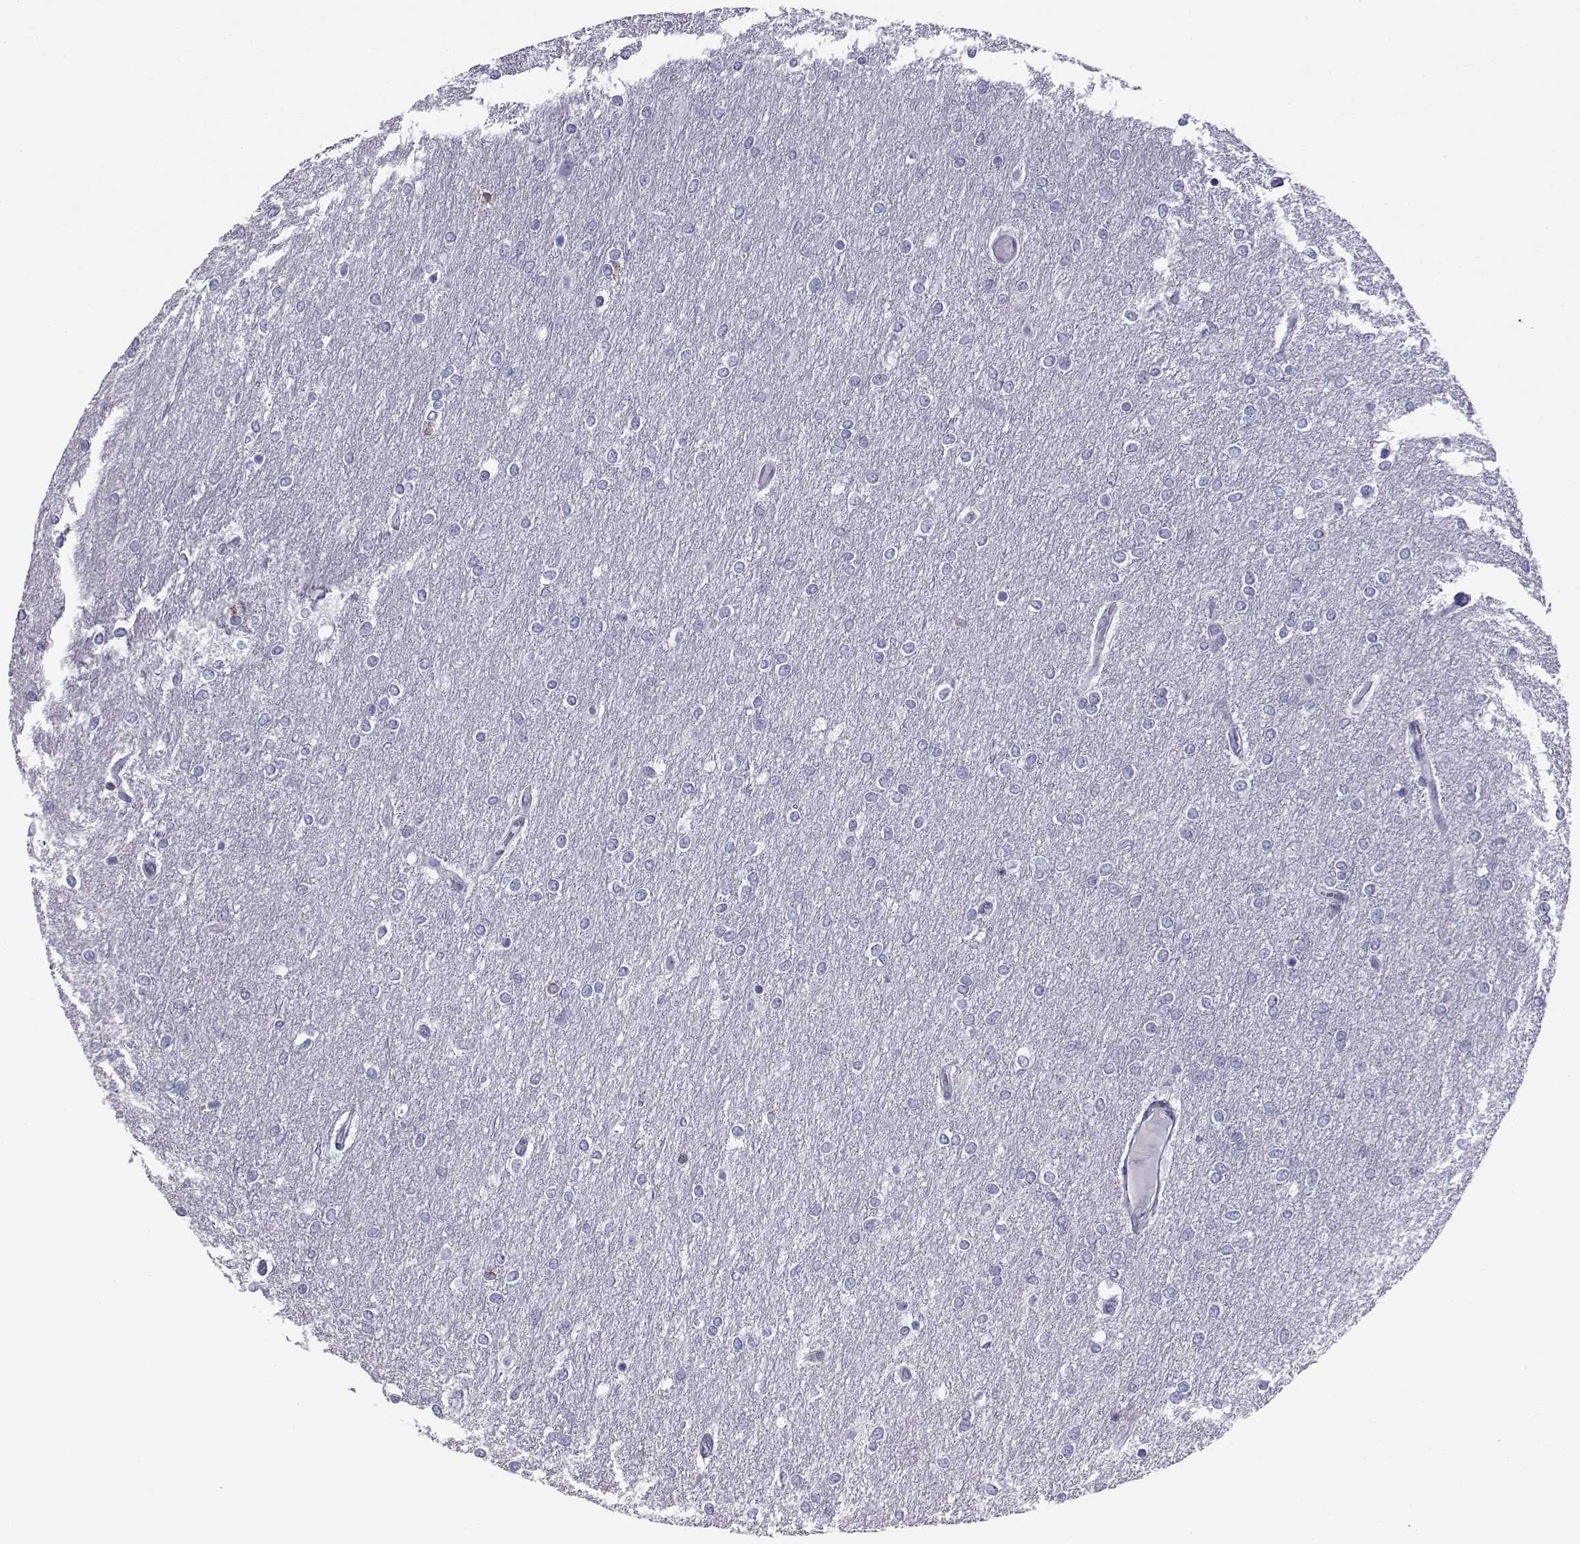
{"staining": {"intensity": "negative", "quantity": "none", "location": "none"}, "tissue": "glioma", "cell_type": "Tumor cells", "image_type": "cancer", "snomed": [{"axis": "morphology", "description": "Glioma, malignant, High grade"}, {"axis": "topography", "description": "Brain"}], "caption": "Immunohistochemistry (IHC) histopathology image of neoplastic tissue: malignant glioma (high-grade) stained with DAB exhibits no significant protein staining in tumor cells.", "gene": "RNASE12", "patient": {"sex": "female", "age": 61}}